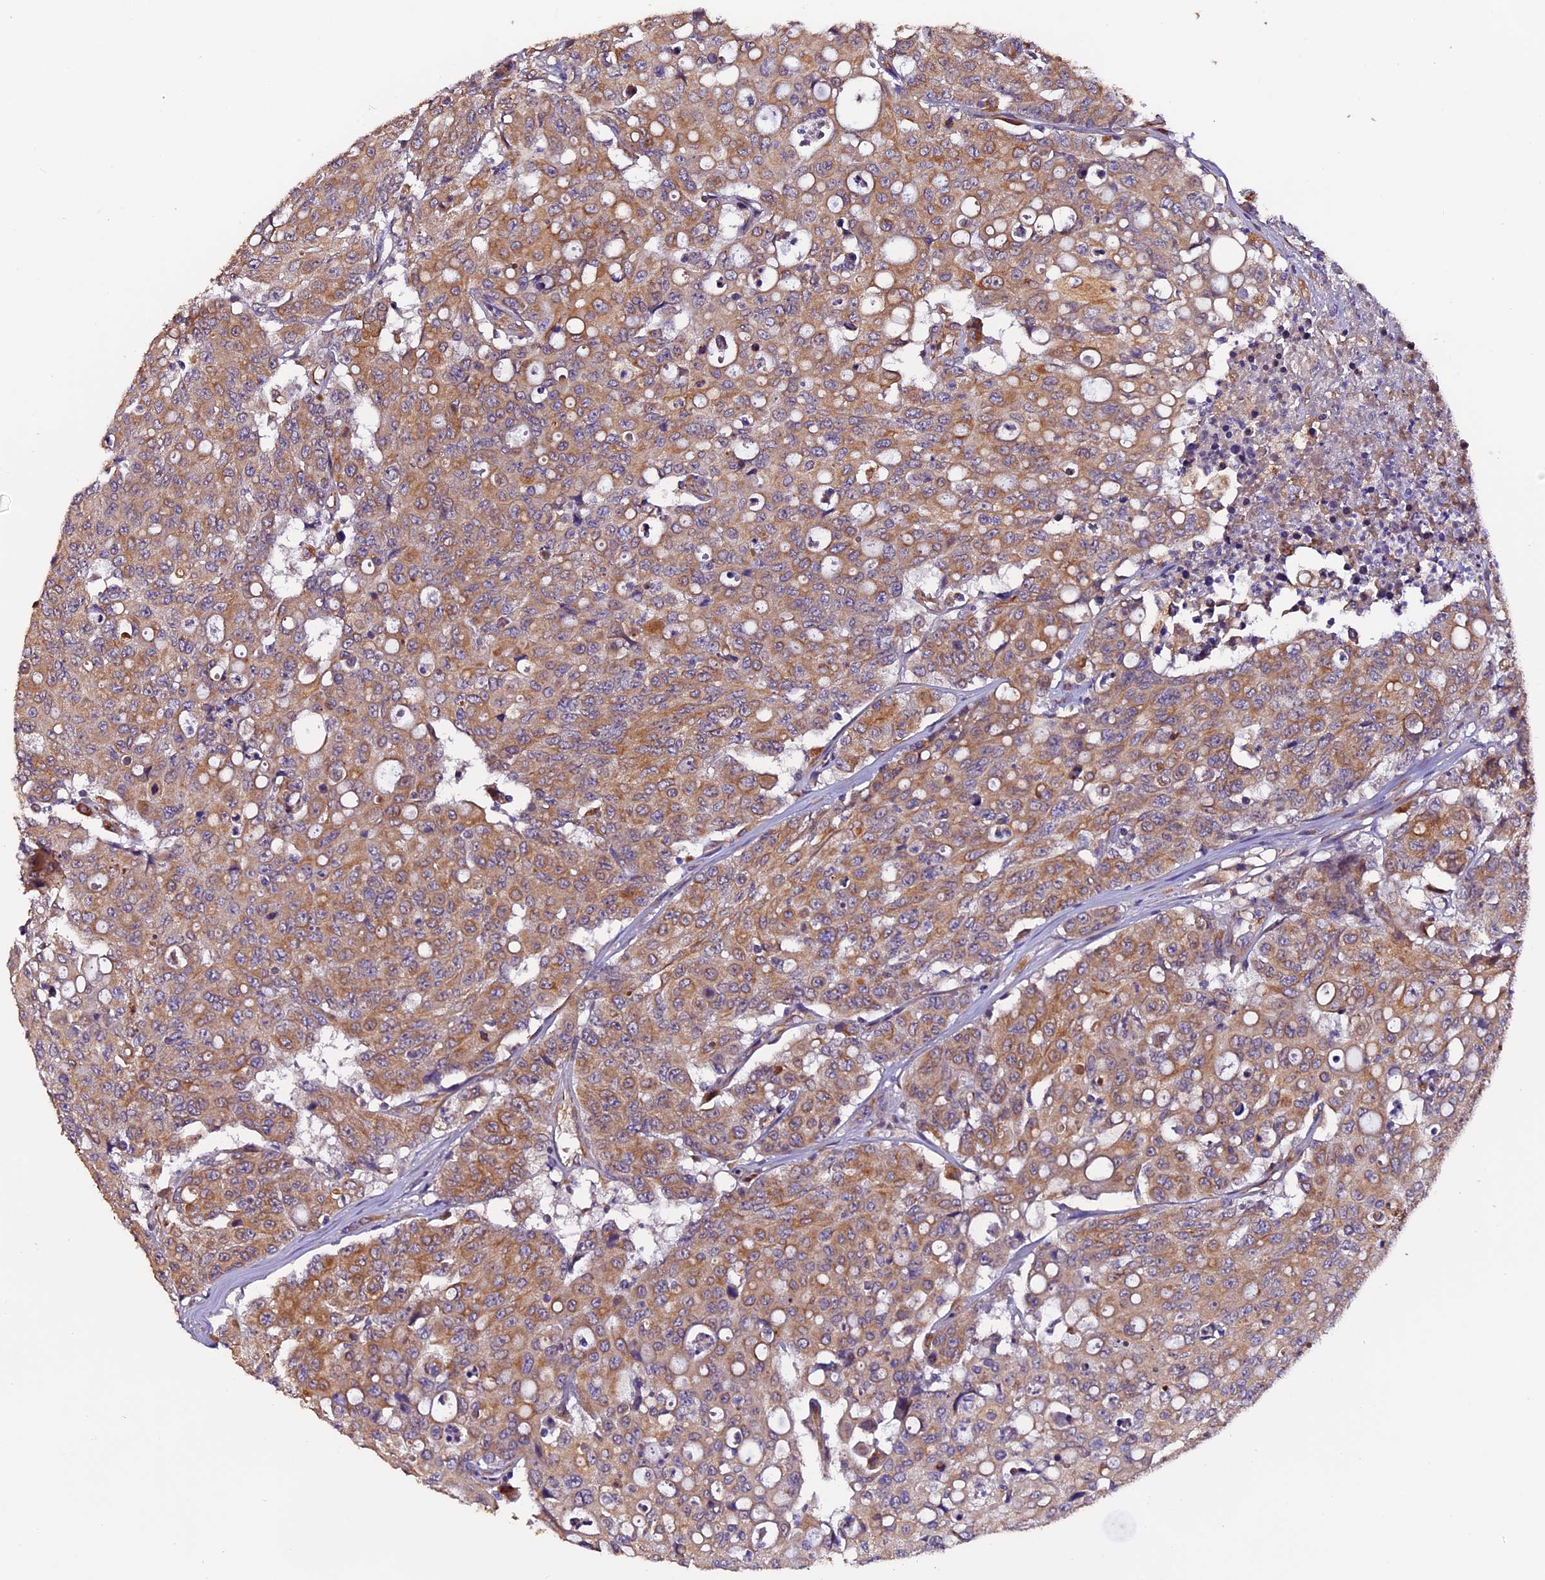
{"staining": {"intensity": "moderate", "quantity": ">75%", "location": "cytoplasmic/membranous"}, "tissue": "colorectal cancer", "cell_type": "Tumor cells", "image_type": "cancer", "snomed": [{"axis": "morphology", "description": "Adenocarcinoma, NOS"}, {"axis": "topography", "description": "Colon"}], "caption": "The micrograph shows immunohistochemical staining of adenocarcinoma (colorectal). There is moderate cytoplasmic/membranous positivity is appreciated in approximately >75% of tumor cells.", "gene": "CLN5", "patient": {"sex": "male", "age": 51}}